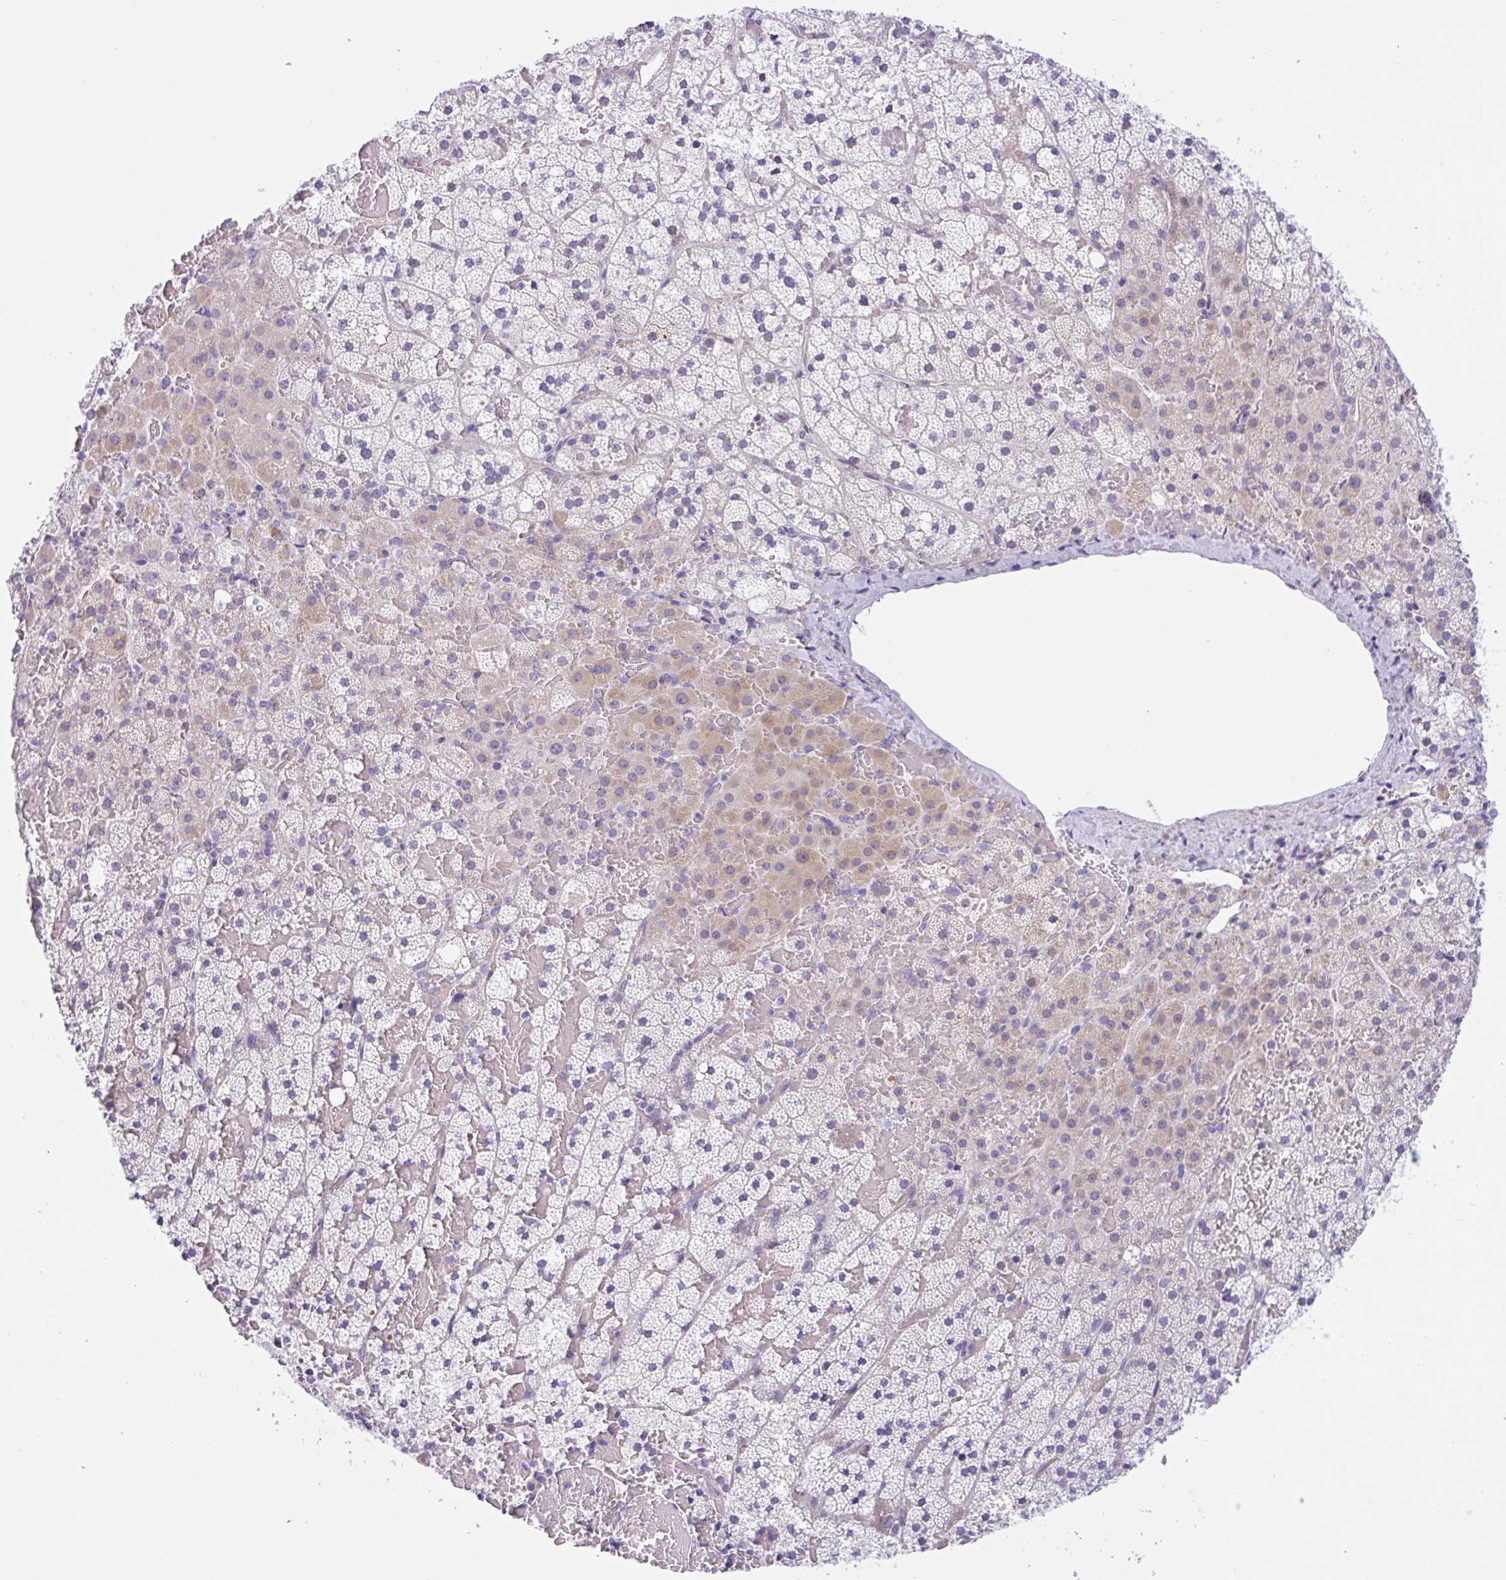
{"staining": {"intensity": "weak", "quantity": "<25%", "location": "cytoplasmic/membranous"}, "tissue": "adrenal gland", "cell_type": "Glandular cells", "image_type": "normal", "snomed": [{"axis": "morphology", "description": "Normal tissue, NOS"}, {"axis": "topography", "description": "Adrenal gland"}], "caption": "Immunohistochemical staining of benign human adrenal gland reveals no significant staining in glandular cells. Brightfield microscopy of immunohistochemistry stained with DAB (brown) and hematoxylin (blue), captured at high magnification.", "gene": "AHCYL2", "patient": {"sex": "male", "age": 53}}